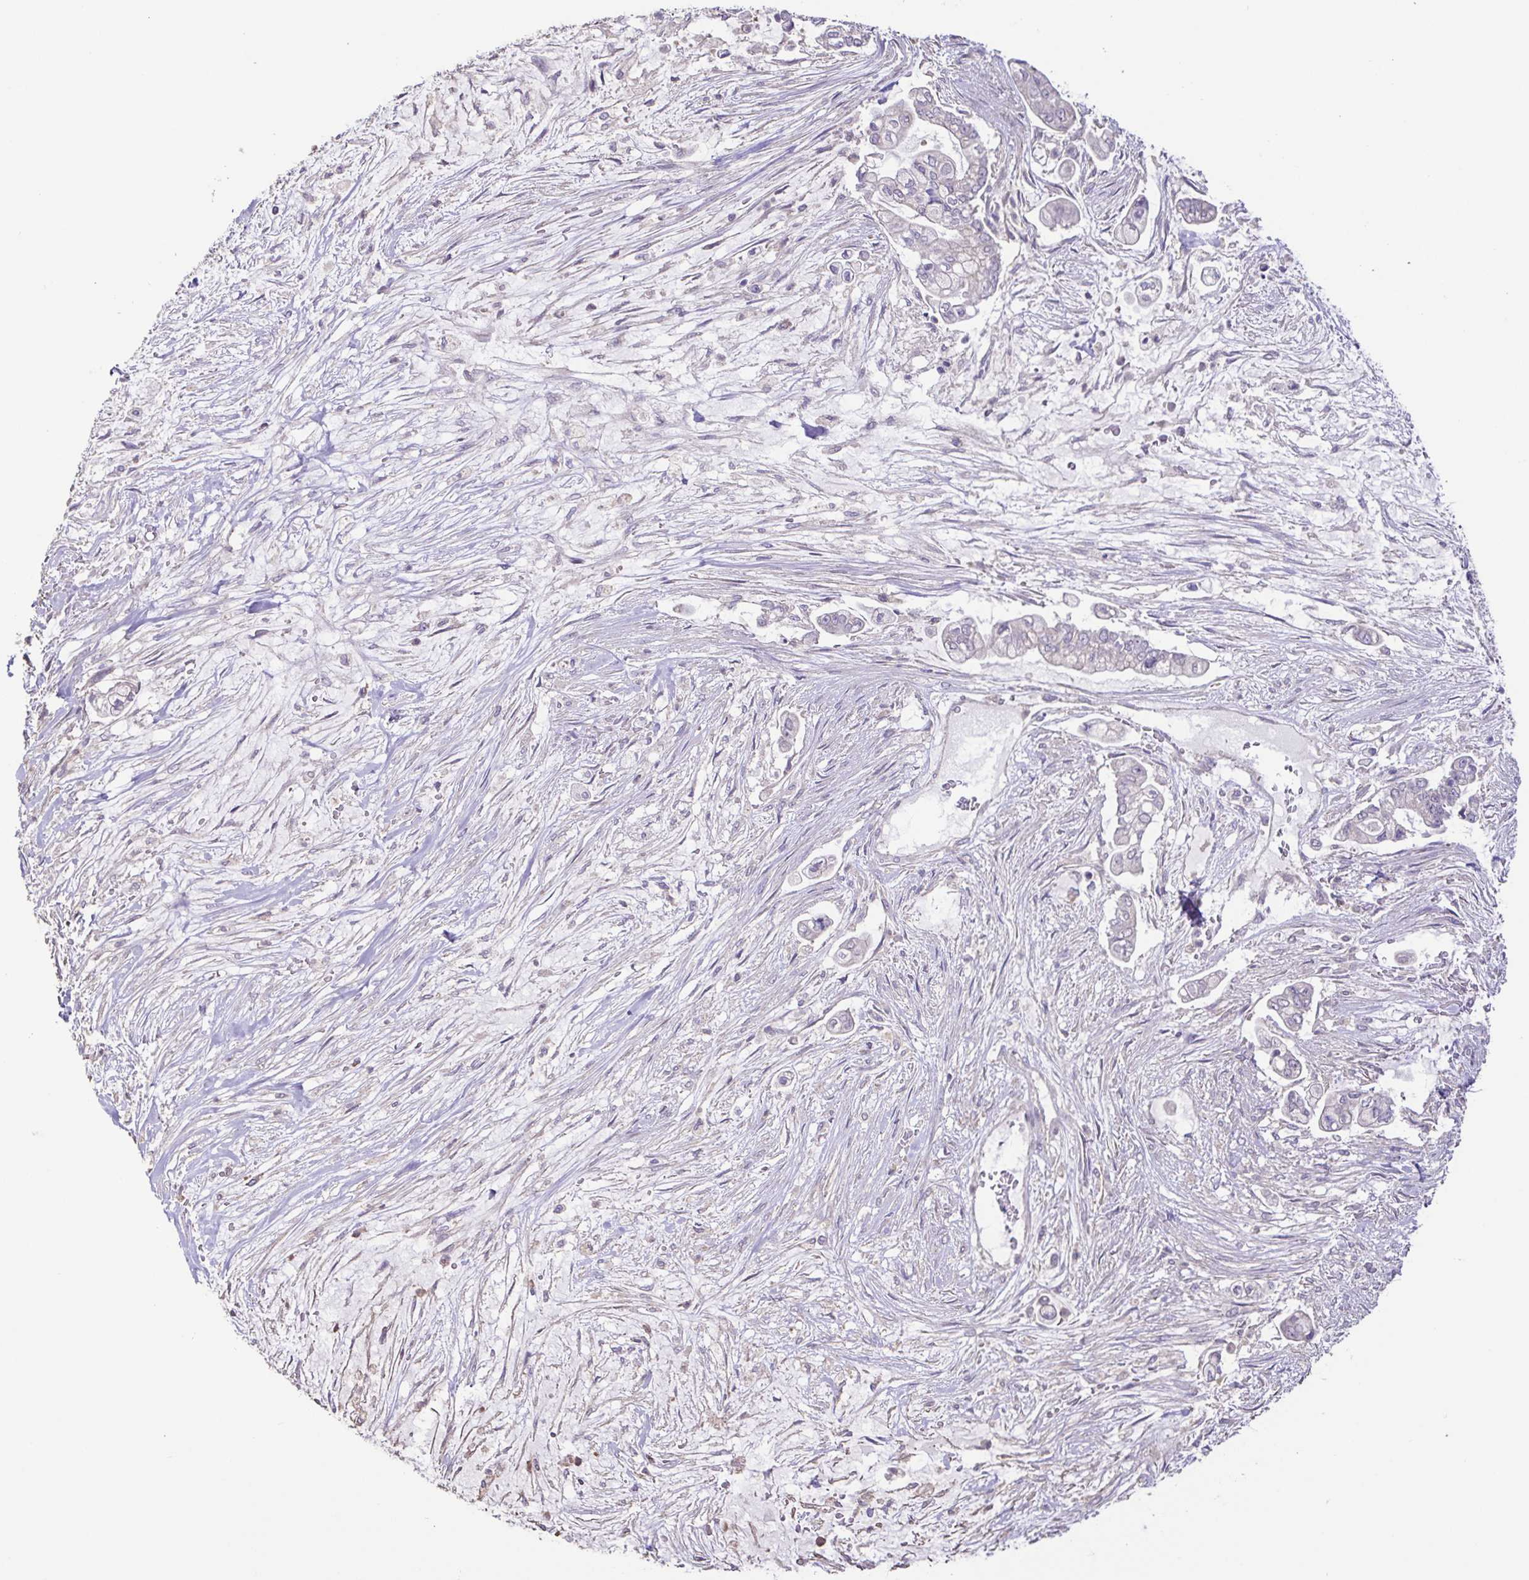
{"staining": {"intensity": "negative", "quantity": "none", "location": "none"}, "tissue": "pancreatic cancer", "cell_type": "Tumor cells", "image_type": "cancer", "snomed": [{"axis": "morphology", "description": "Adenocarcinoma, NOS"}, {"axis": "topography", "description": "Pancreas"}], "caption": "Immunohistochemistry image of human pancreatic cancer stained for a protein (brown), which displays no staining in tumor cells. (Stains: DAB (3,3'-diaminobenzidine) IHC with hematoxylin counter stain, Microscopy: brightfield microscopy at high magnification).", "gene": "ACTRT2", "patient": {"sex": "female", "age": 69}}